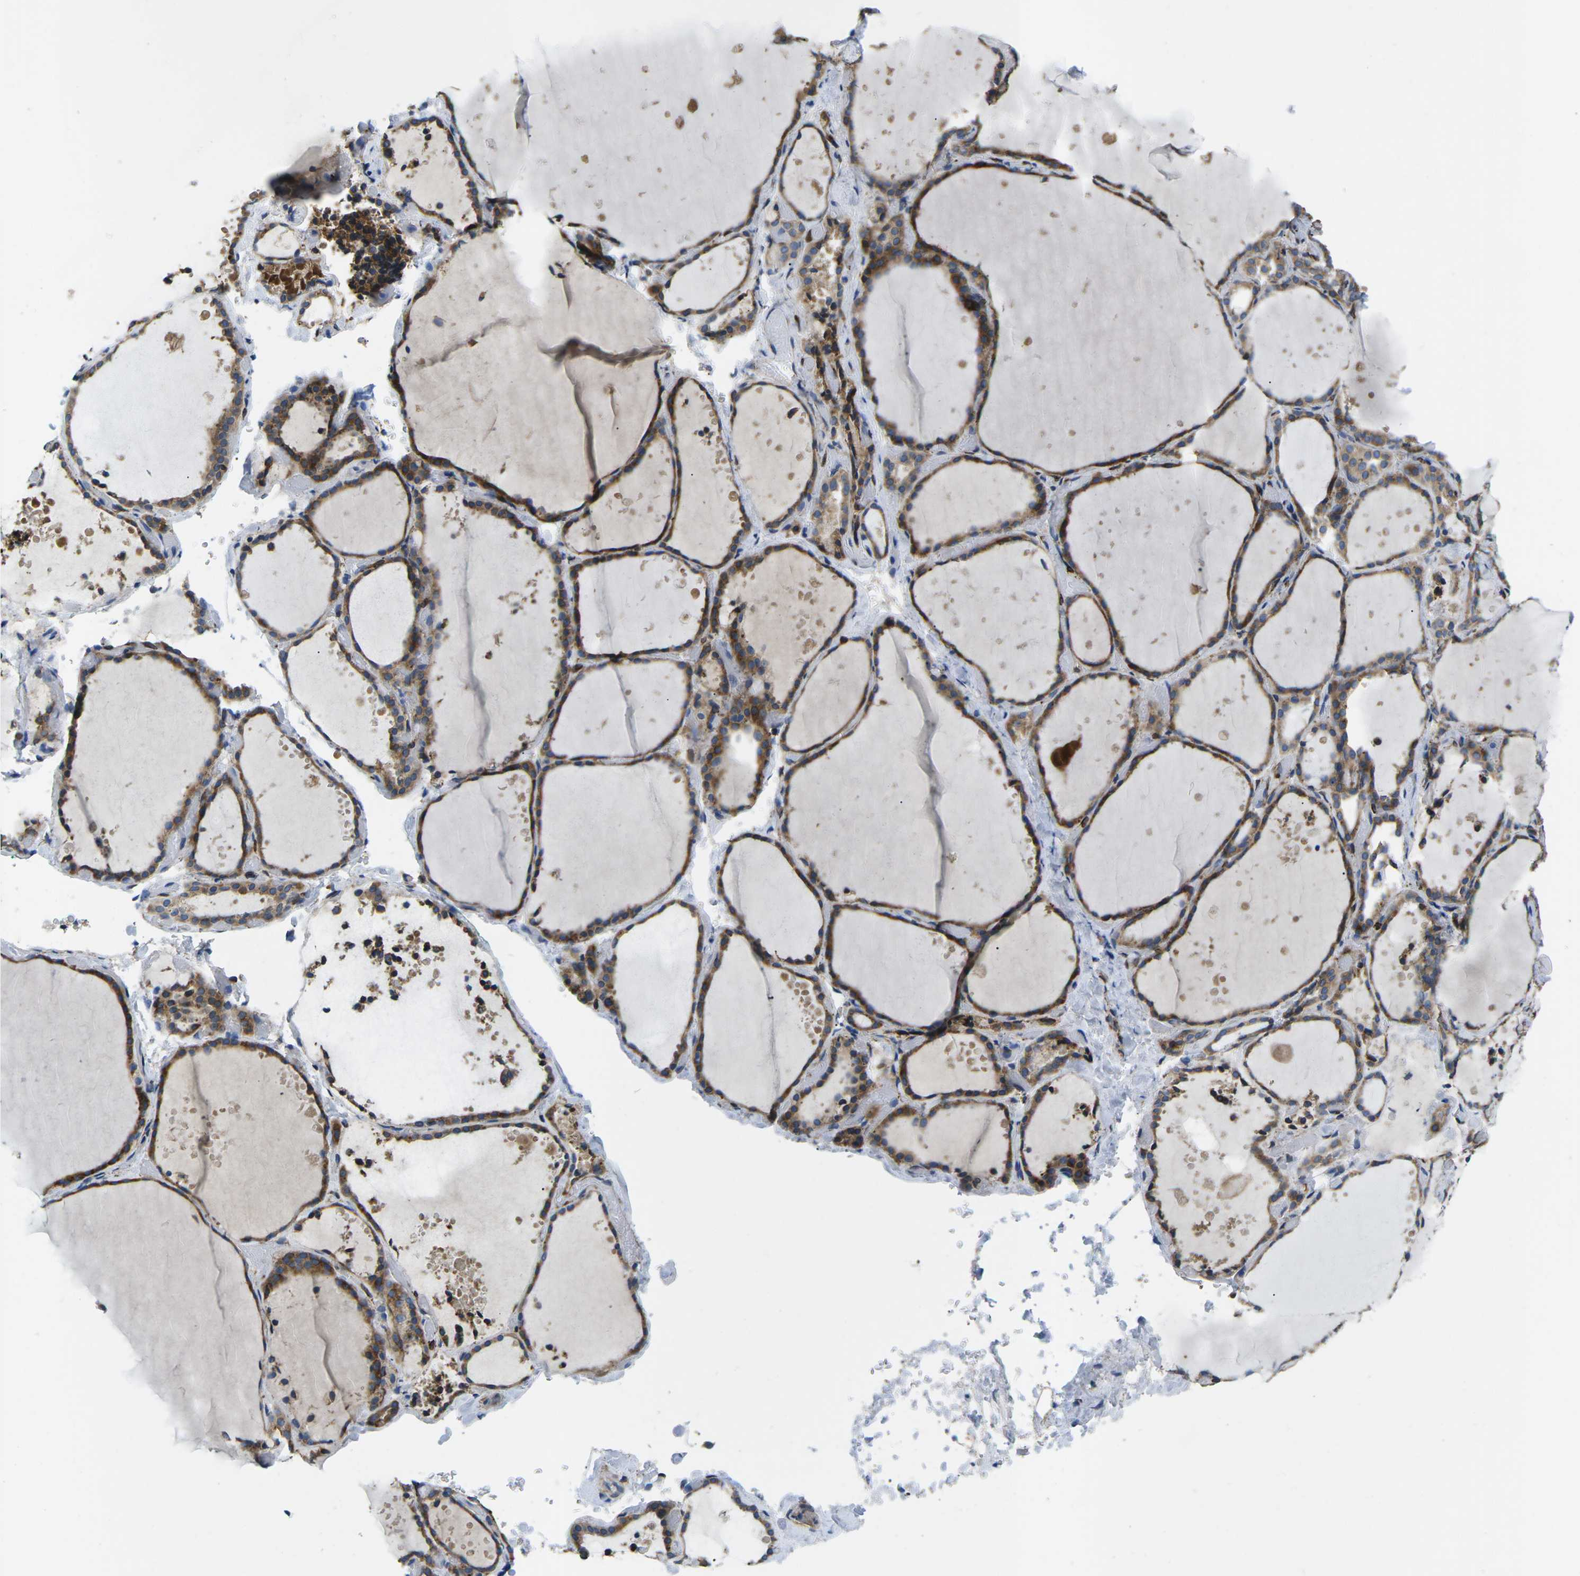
{"staining": {"intensity": "moderate", "quantity": ">75%", "location": "cytoplasmic/membranous"}, "tissue": "thyroid gland", "cell_type": "Glandular cells", "image_type": "normal", "snomed": [{"axis": "morphology", "description": "Normal tissue, NOS"}, {"axis": "topography", "description": "Thyroid gland"}], "caption": "Thyroid gland stained for a protein (brown) shows moderate cytoplasmic/membranous positive staining in approximately >75% of glandular cells.", "gene": "PDZD8", "patient": {"sex": "female", "age": 44}}